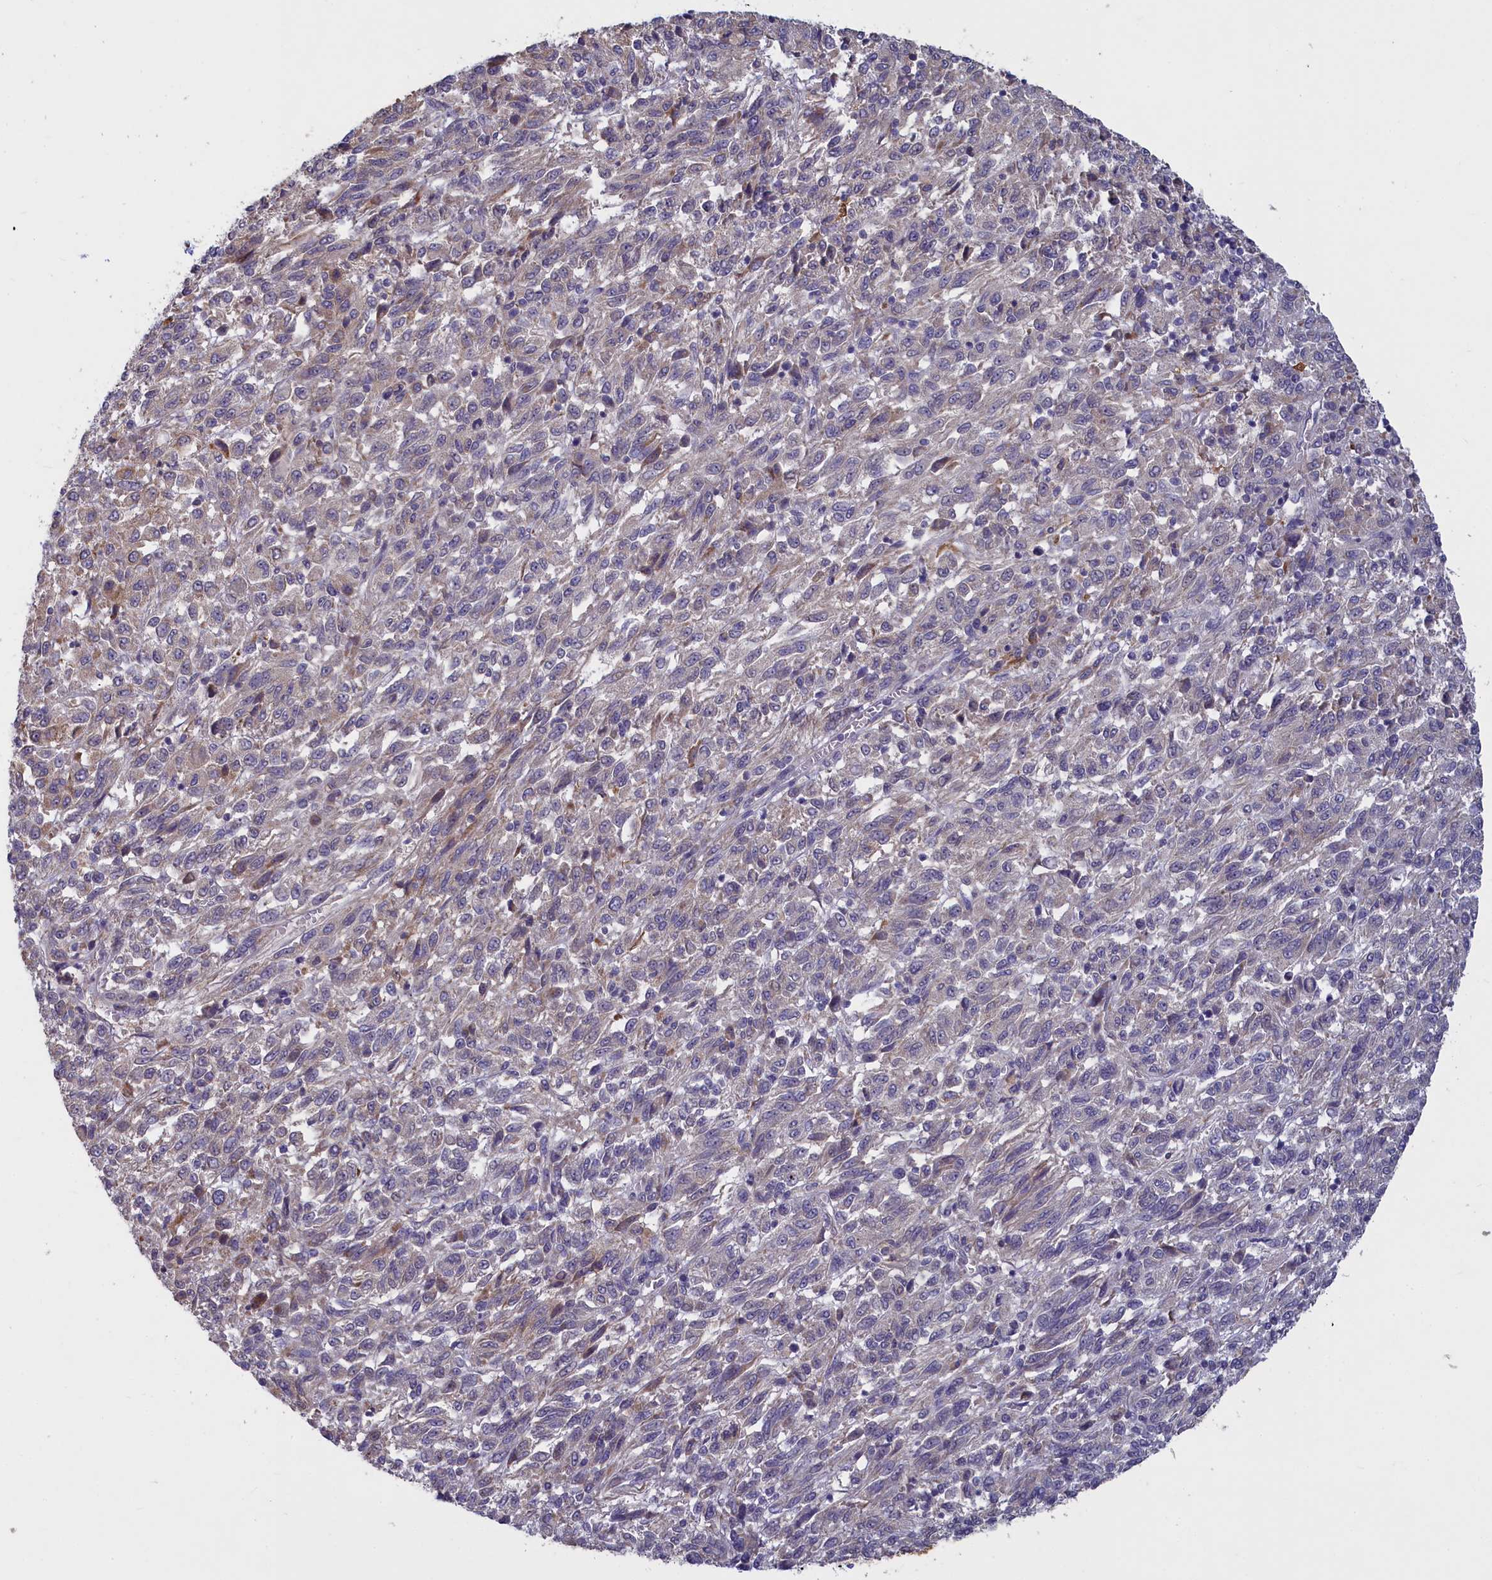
{"staining": {"intensity": "moderate", "quantity": "<25%", "location": "cytoplasmic/membranous,nuclear"}, "tissue": "melanoma", "cell_type": "Tumor cells", "image_type": "cancer", "snomed": [{"axis": "morphology", "description": "Malignant melanoma, Metastatic site"}, {"axis": "topography", "description": "Lung"}], "caption": "A histopathology image of malignant melanoma (metastatic site) stained for a protein reveals moderate cytoplasmic/membranous and nuclear brown staining in tumor cells. The staining was performed using DAB (3,3'-diaminobenzidine) to visualize the protein expression in brown, while the nuclei were stained in blue with hematoxylin (Magnification: 20x).", "gene": "UCHL3", "patient": {"sex": "male", "age": 64}}